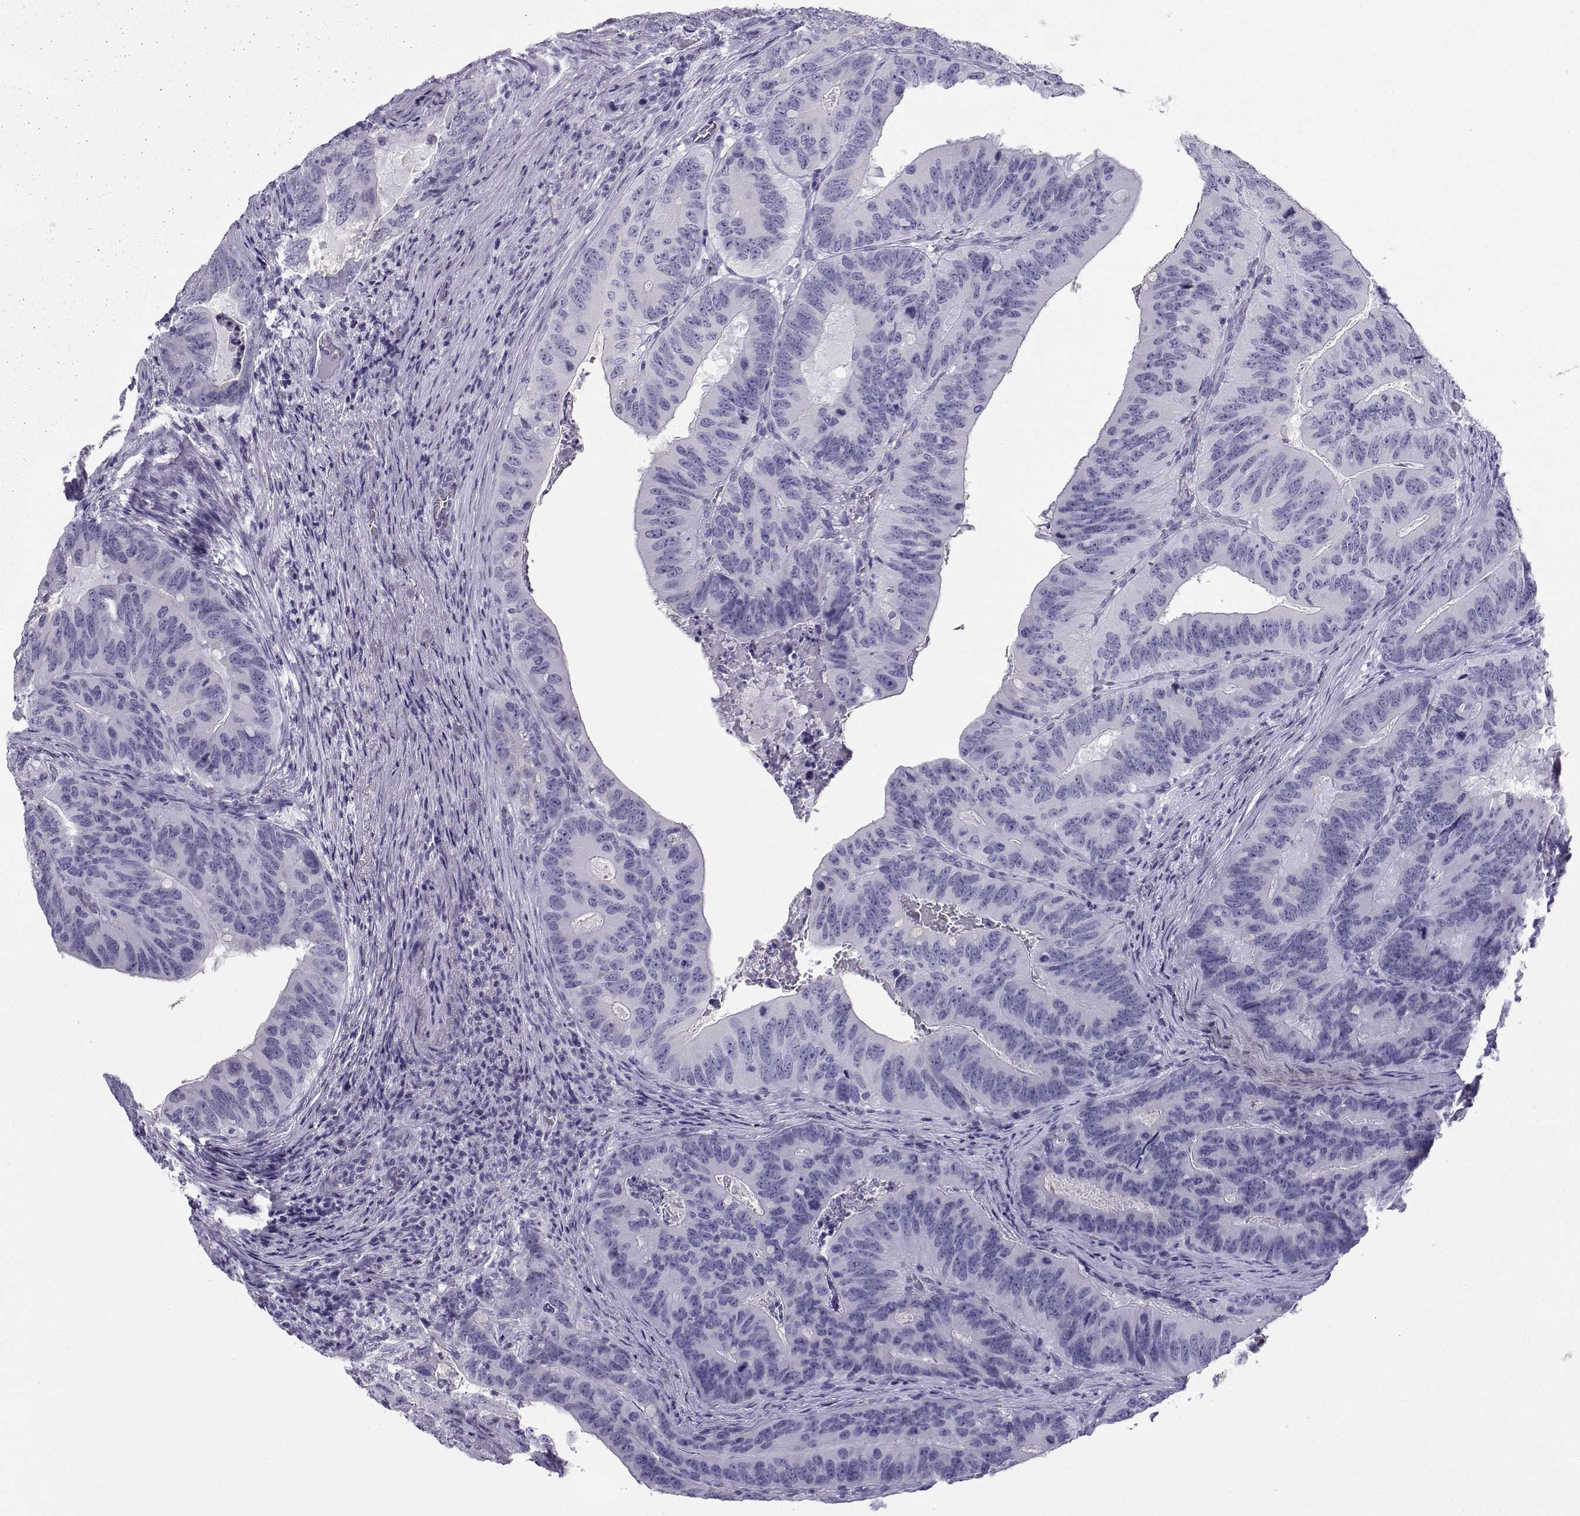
{"staining": {"intensity": "negative", "quantity": "none", "location": "none"}, "tissue": "colorectal cancer", "cell_type": "Tumor cells", "image_type": "cancer", "snomed": [{"axis": "morphology", "description": "Adenocarcinoma, NOS"}, {"axis": "topography", "description": "Colon"}], "caption": "This micrograph is of colorectal cancer (adenocarcinoma) stained with immunohistochemistry to label a protein in brown with the nuclei are counter-stained blue. There is no expression in tumor cells. The staining was performed using DAB (3,3'-diaminobenzidine) to visualize the protein expression in brown, while the nuclei were stained in blue with hematoxylin (Magnification: 20x).", "gene": "NEFL", "patient": {"sex": "male", "age": 79}}